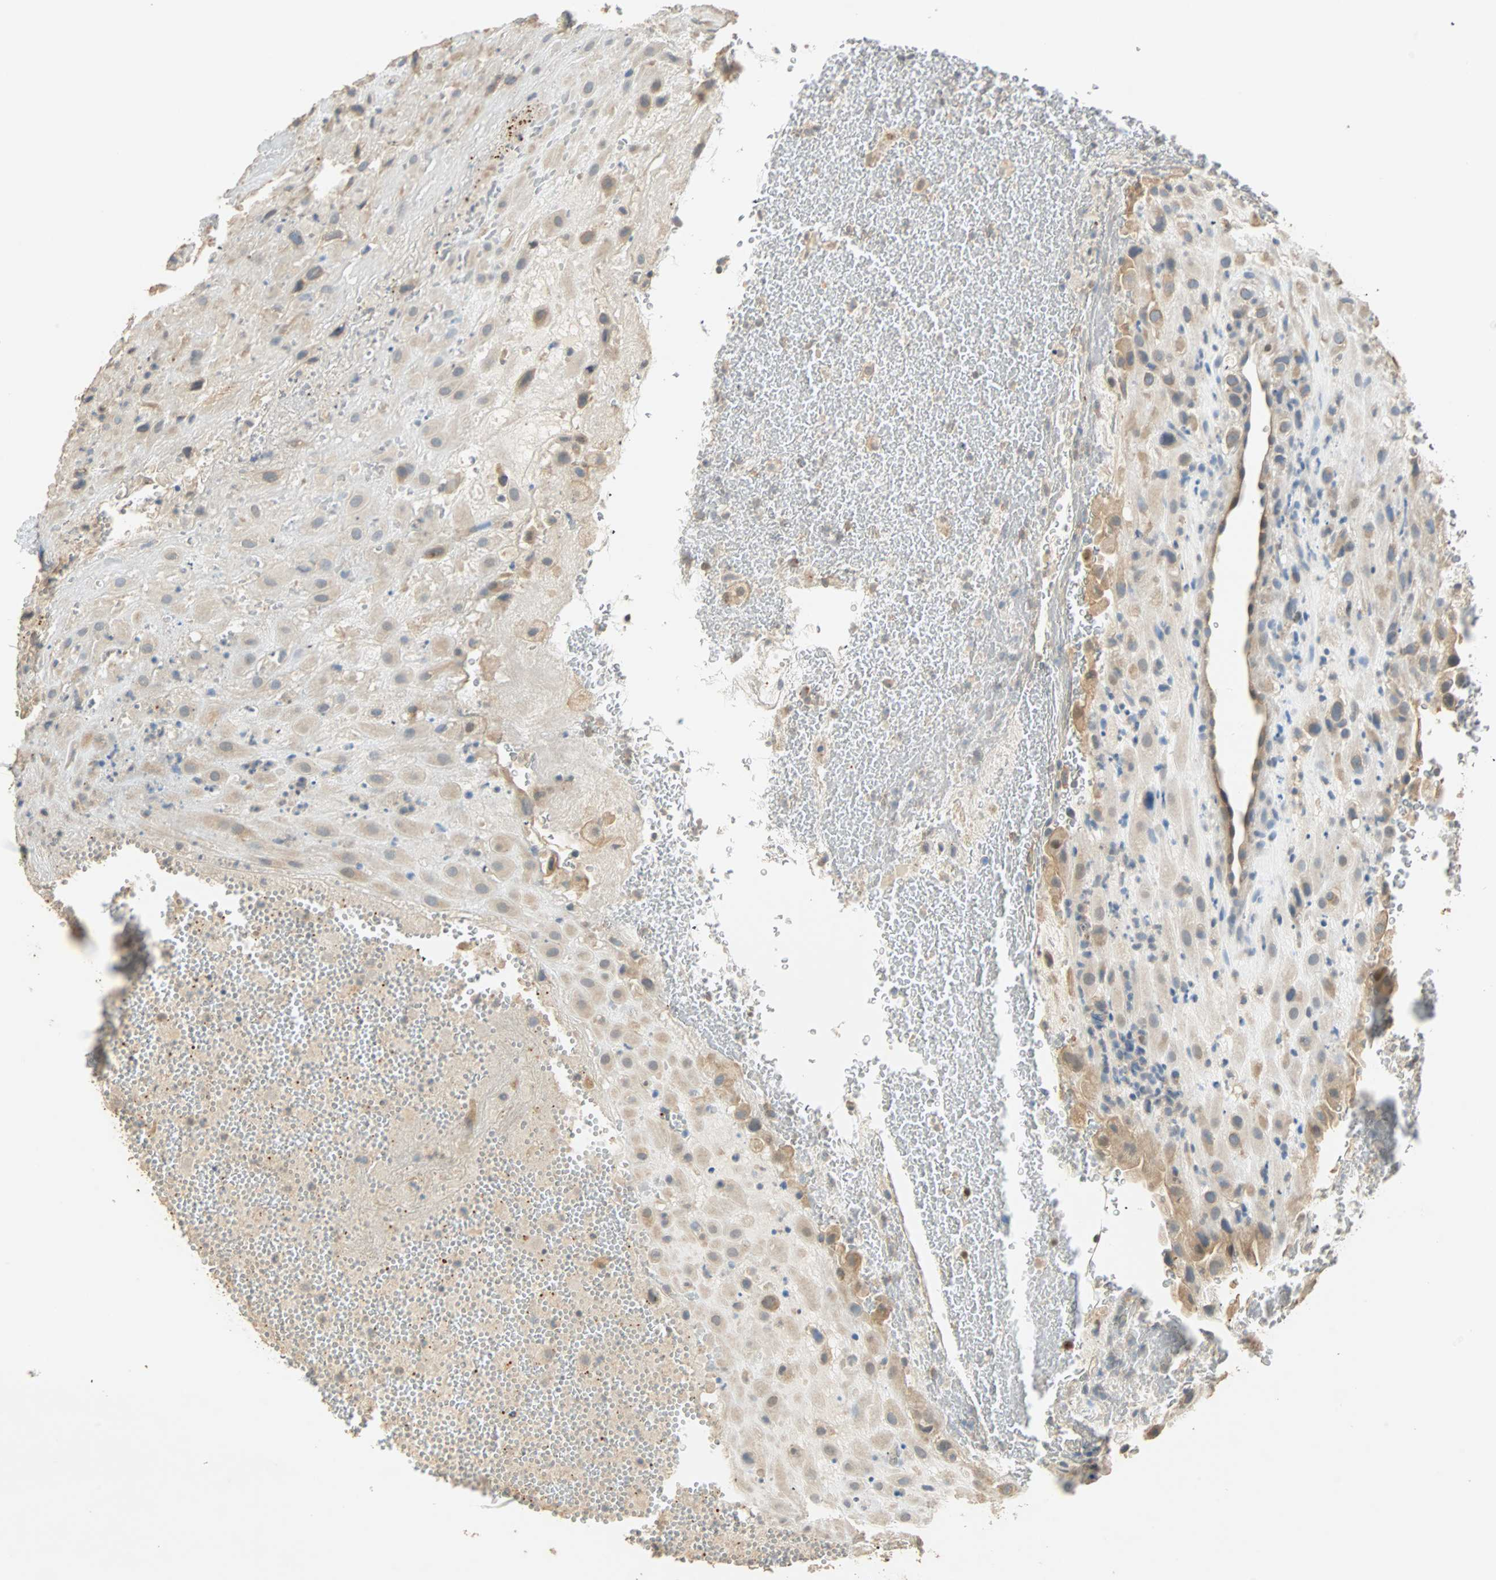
{"staining": {"intensity": "weak", "quantity": ">75%", "location": "cytoplasmic/membranous"}, "tissue": "placenta", "cell_type": "Decidual cells", "image_type": "normal", "snomed": [{"axis": "morphology", "description": "Normal tissue, NOS"}, {"axis": "topography", "description": "Placenta"}], "caption": "A low amount of weak cytoplasmic/membranous expression is appreciated in approximately >75% of decidual cells in normal placenta. (IHC, brightfield microscopy, high magnification).", "gene": "RAD18", "patient": {"sex": "female", "age": 19}}